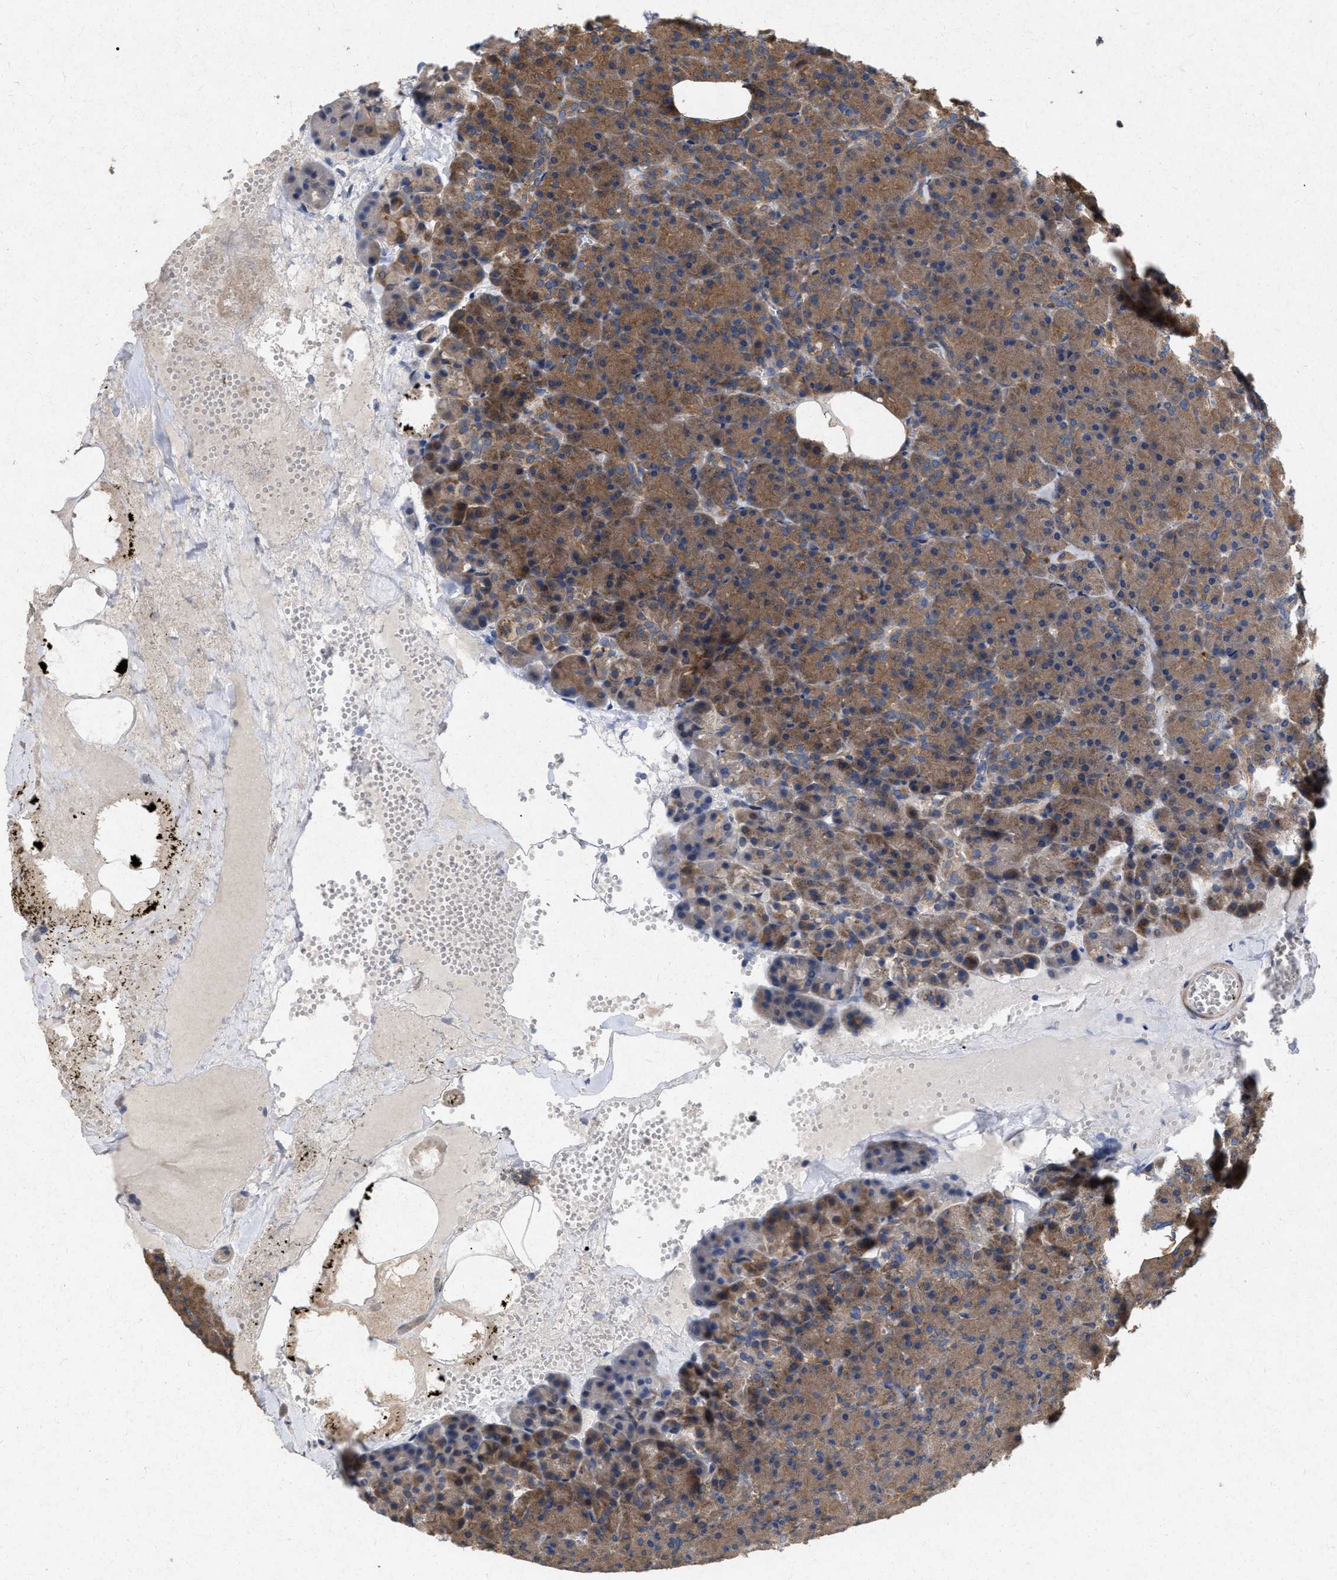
{"staining": {"intensity": "moderate", "quantity": ">75%", "location": "cytoplasmic/membranous"}, "tissue": "pancreas", "cell_type": "Exocrine glandular cells", "image_type": "normal", "snomed": [{"axis": "morphology", "description": "Normal tissue, NOS"}, {"axis": "morphology", "description": "Carcinoid, malignant, NOS"}, {"axis": "topography", "description": "Pancreas"}], "caption": "About >75% of exocrine glandular cells in benign human pancreas display moderate cytoplasmic/membranous protein expression as visualized by brown immunohistochemical staining.", "gene": "CDKN2C", "patient": {"sex": "female", "age": 35}}